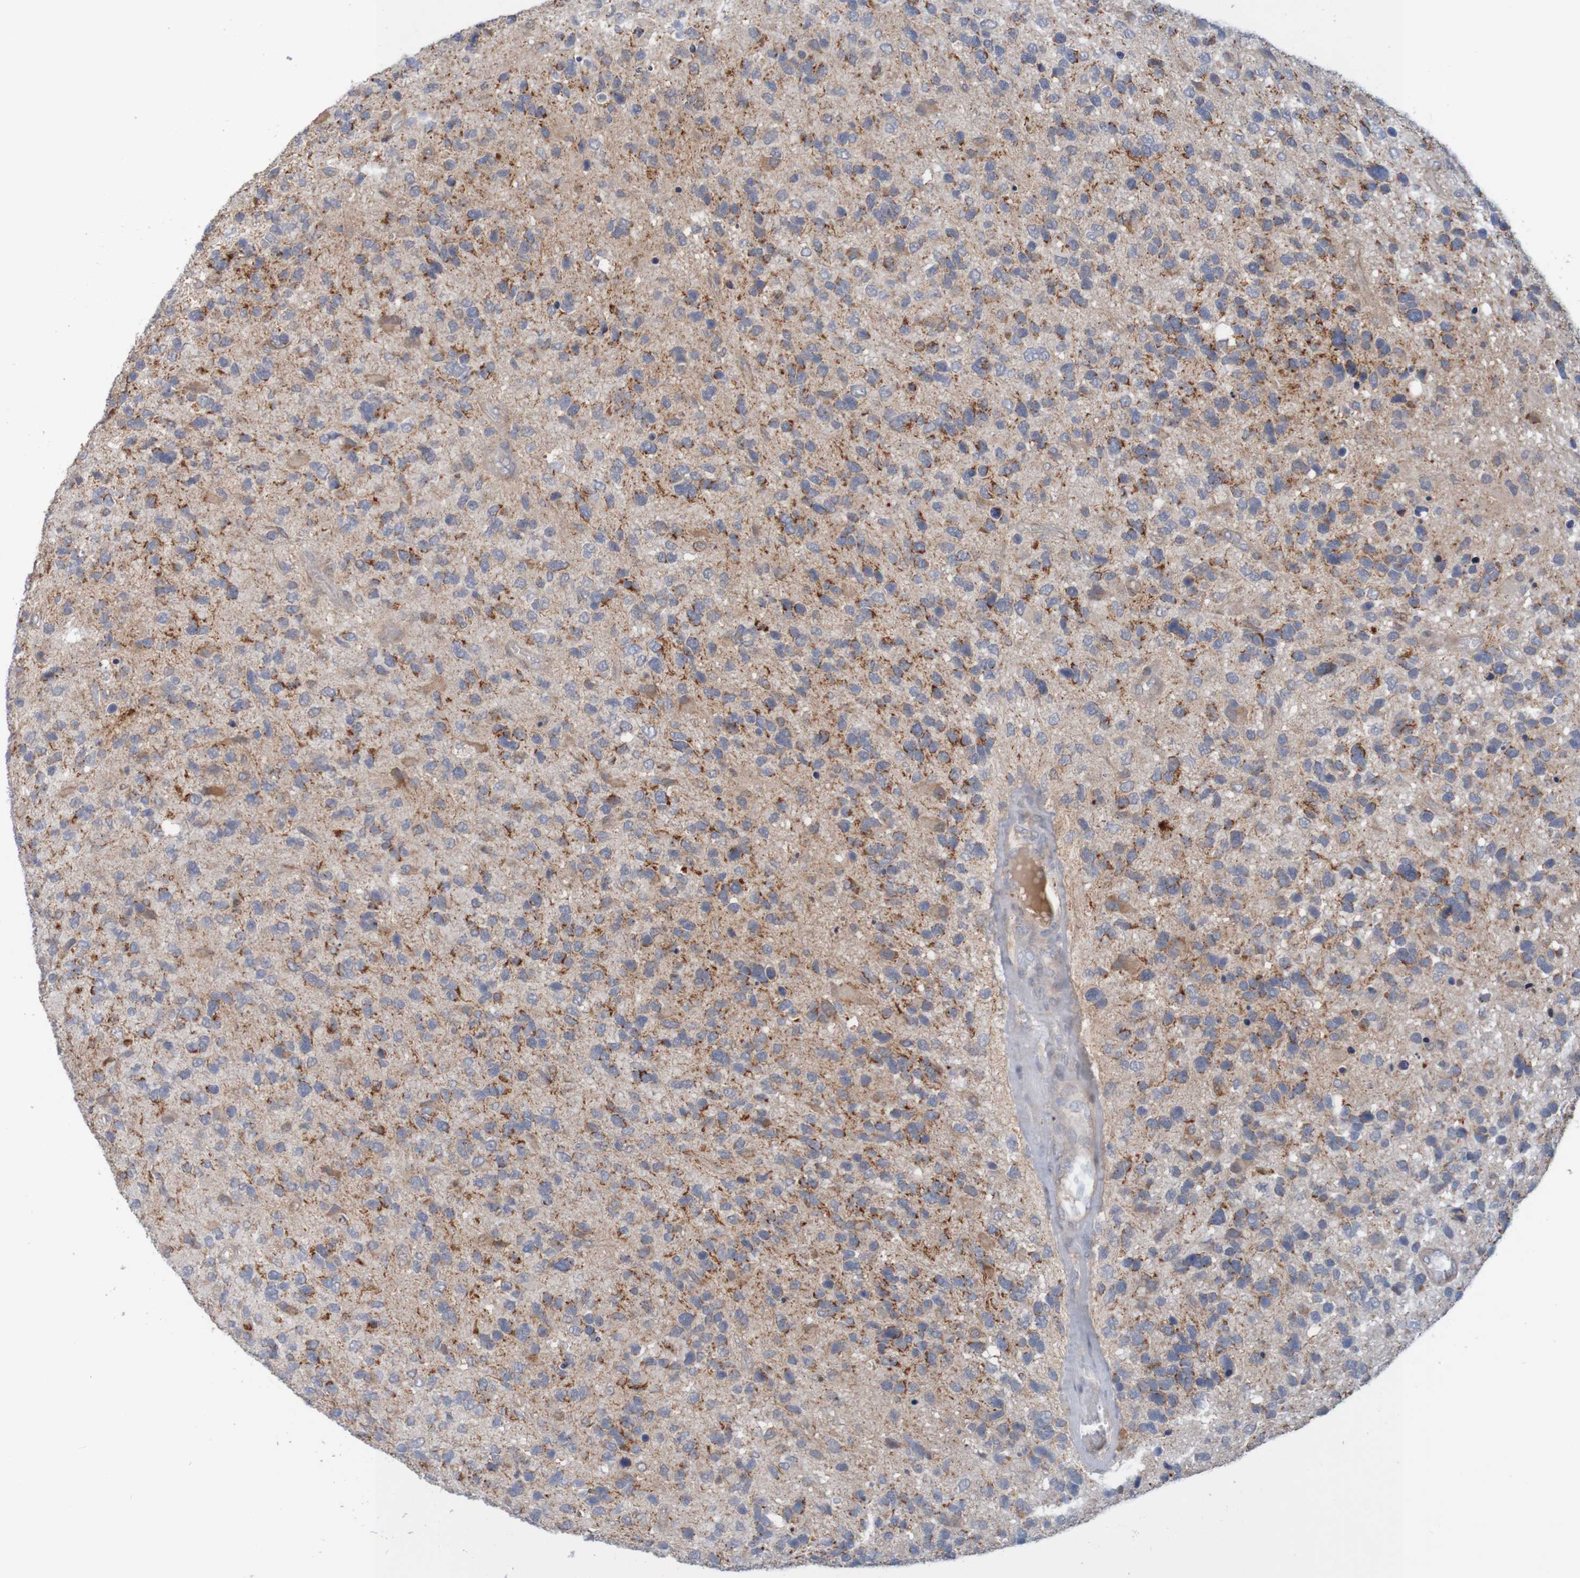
{"staining": {"intensity": "strong", "quantity": "25%-75%", "location": "cytoplasmic/membranous"}, "tissue": "glioma", "cell_type": "Tumor cells", "image_type": "cancer", "snomed": [{"axis": "morphology", "description": "Glioma, malignant, High grade"}, {"axis": "topography", "description": "Brain"}], "caption": "Protein analysis of malignant glioma (high-grade) tissue reveals strong cytoplasmic/membranous positivity in approximately 25%-75% of tumor cells.", "gene": "NAV2", "patient": {"sex": "female", "age": 58}}